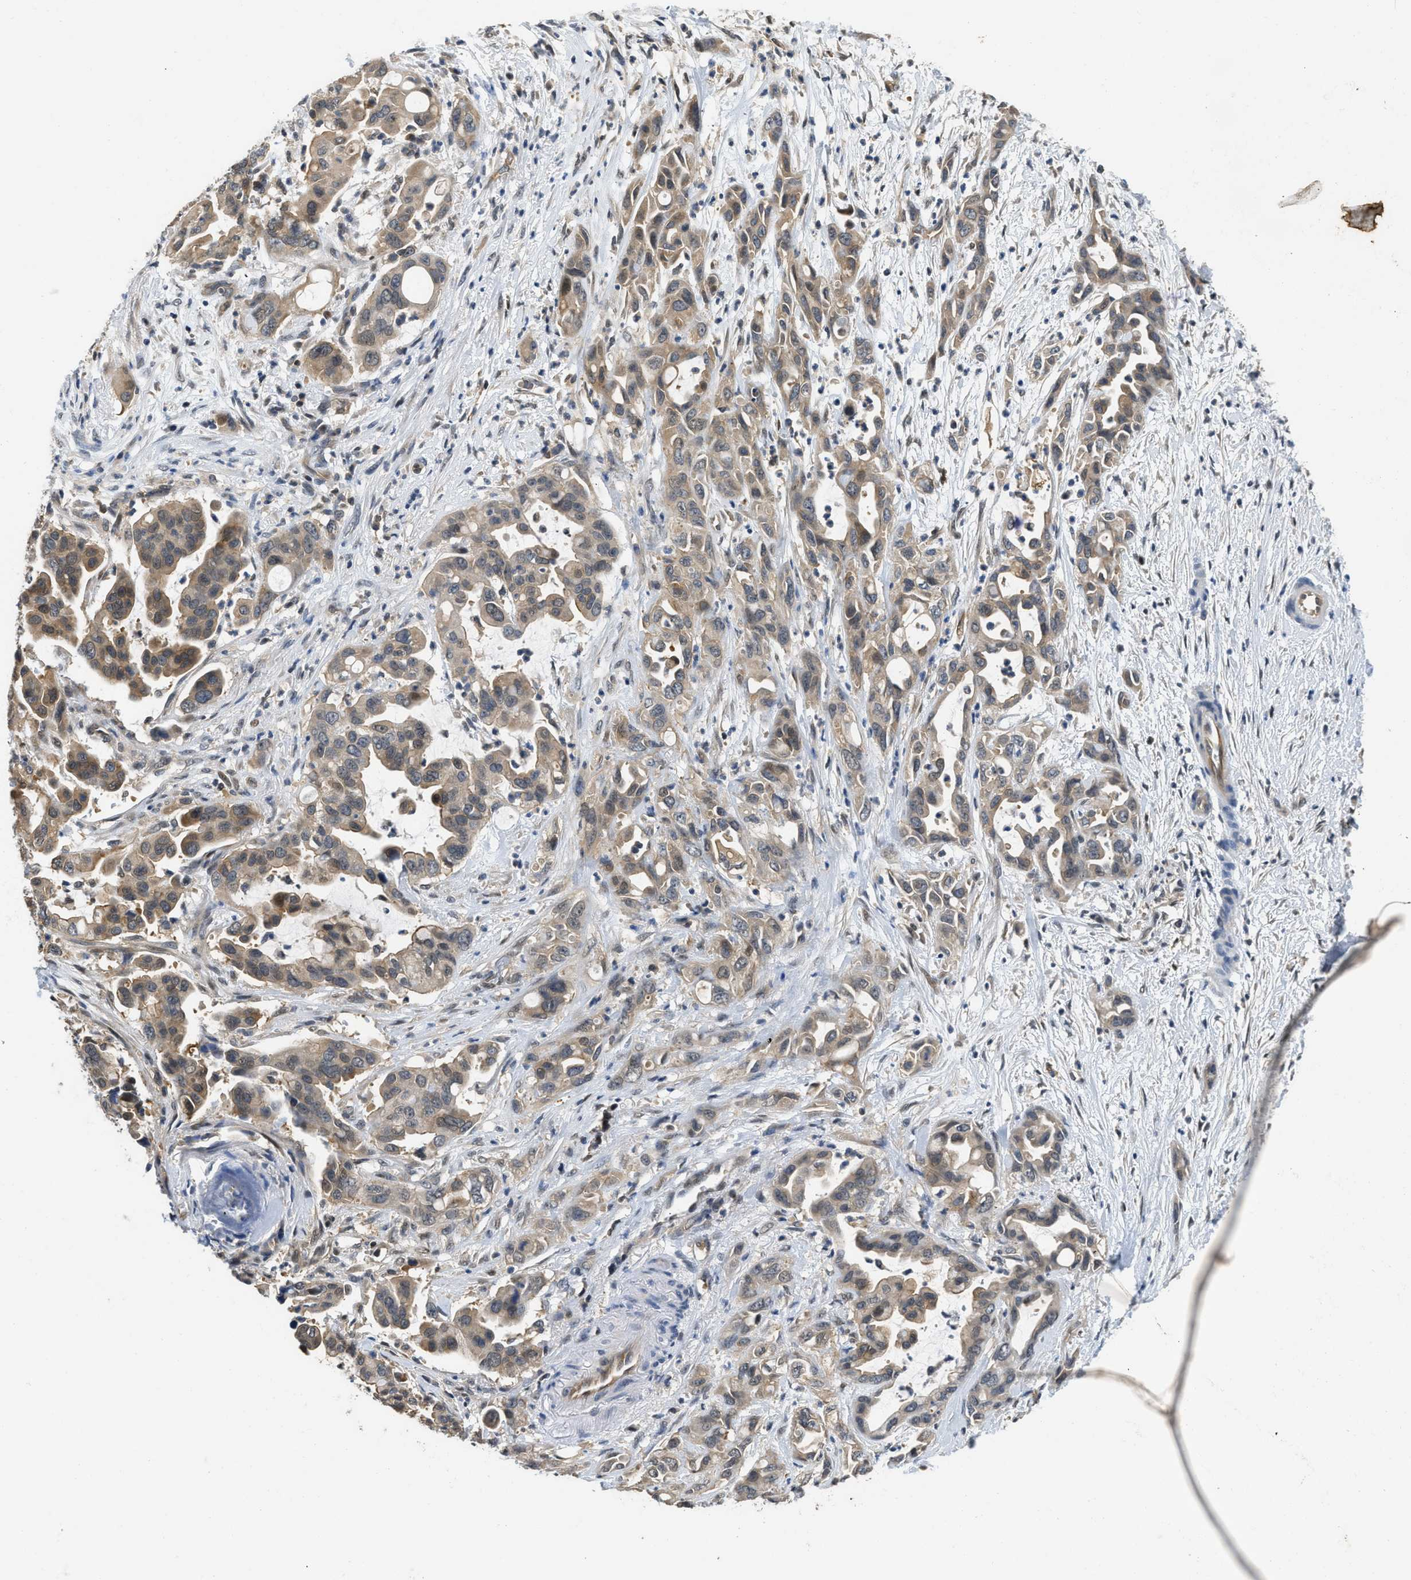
{"staining": {"intensity": "weak", "quantity": ">75%", "location": "cytoplasmic/membranous"}, "tissue": "pancreatic cancer", "cell_type": "Tumor cells", "image_type": "cancer", "snomed": [{"axis": "morphology", "description": "Adenocarcinoma, NOS"}, {"axis": "topography", "description": "Pancreas"}], "caption": "Adenocarcinoma (pancreatic) tissue exhibits weak cytoplasmic/membranous positivity in about >75% of tumor cells, visualized by immunohistochemistry.", "gene": "TES", "patient": {"sex": "female", "age": 70}}